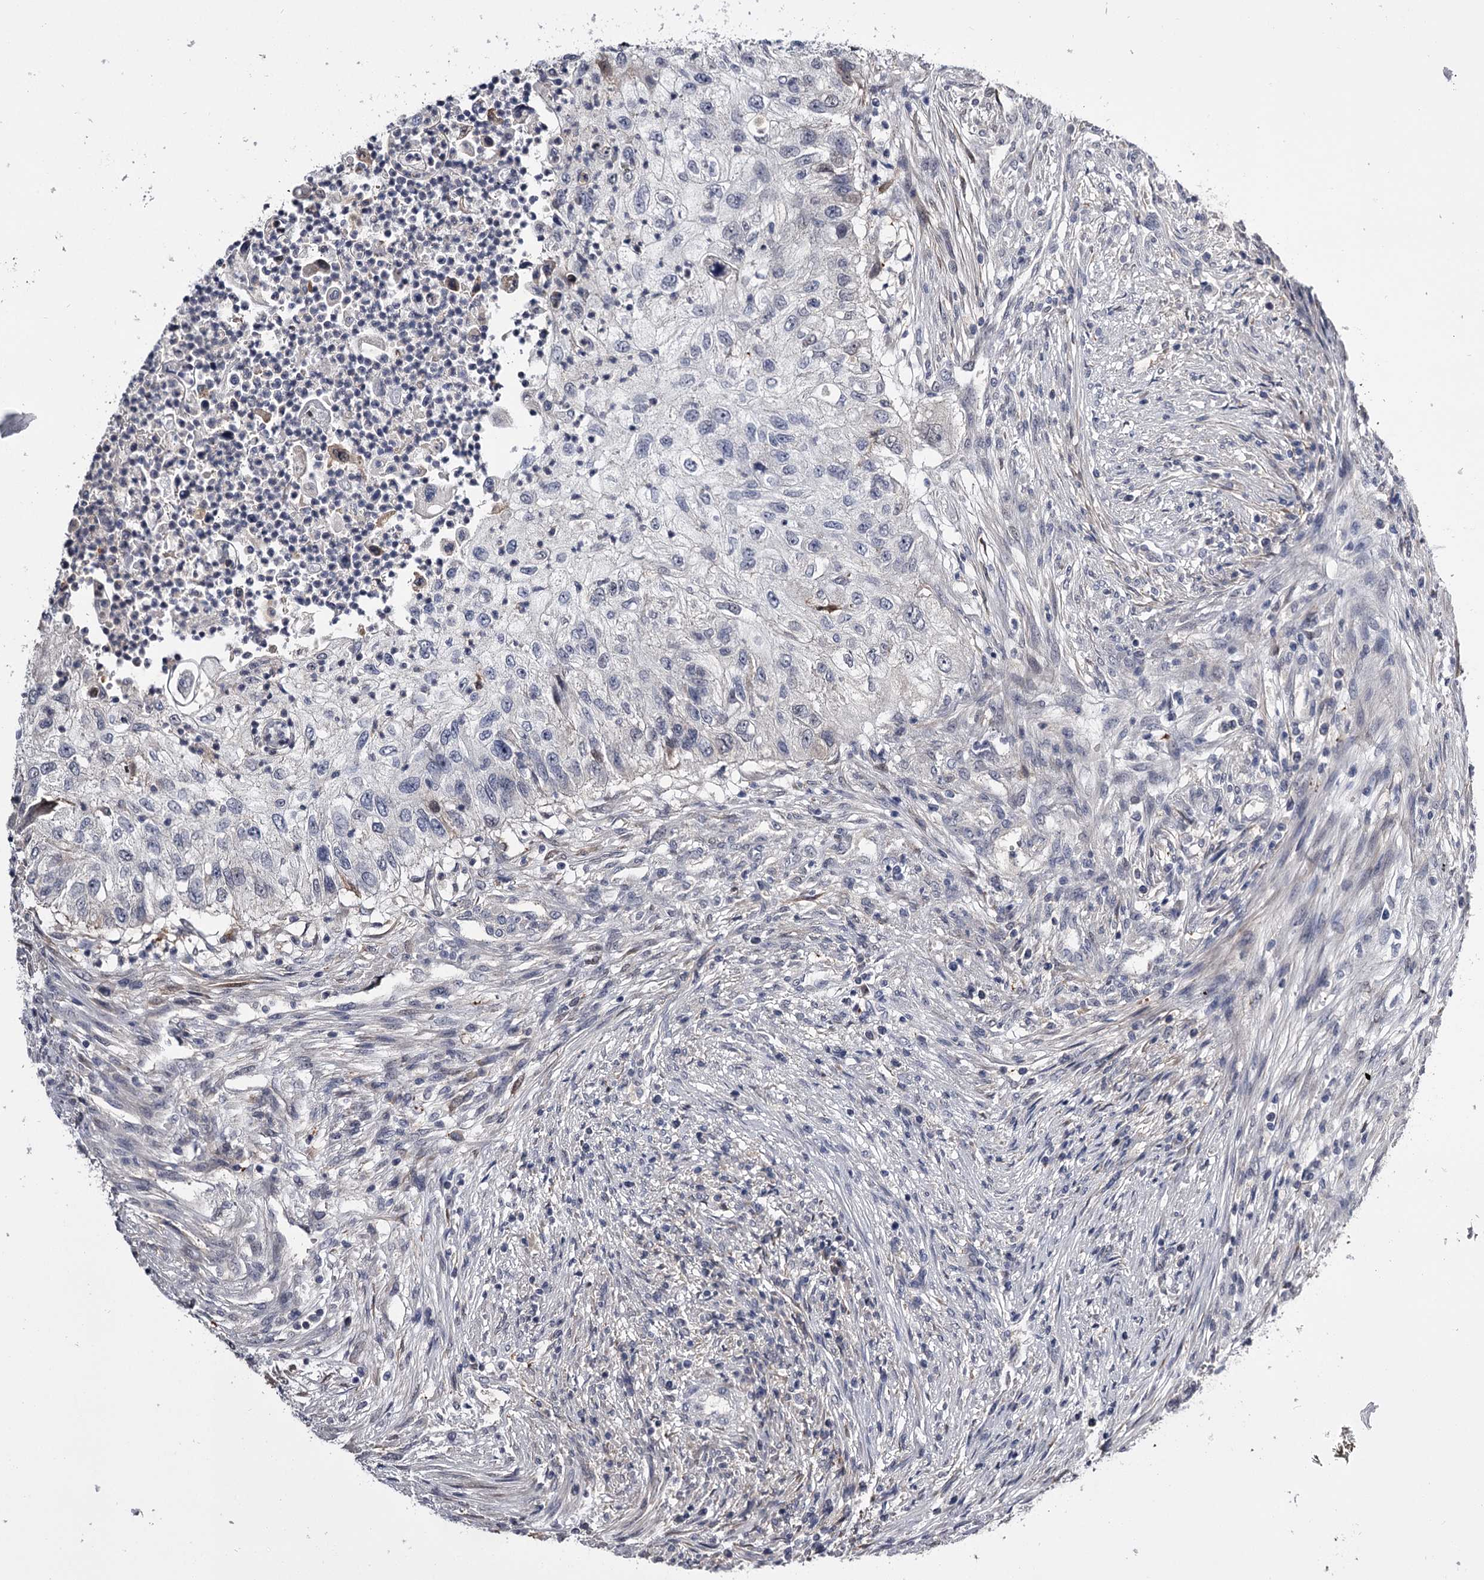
{"staining": {"intensity": "negative", "quantity": "none", "location": "none"}, "tissue": "urothelial cancer", "cell_type": "Tumor cells", "image_type": "cancer", "snomed": [{"axis": "morphology", "description": "Urothelial carcinoma, High grade"}, {"axis": "topography", "description": "Urinary bladder"}], "caption": "This is an immunohistochemistry image of human urothelial cancer. There is no expression in tumor cells.", "gene": "GSTO1", "patient": {"sex": "female", "age": 60}}